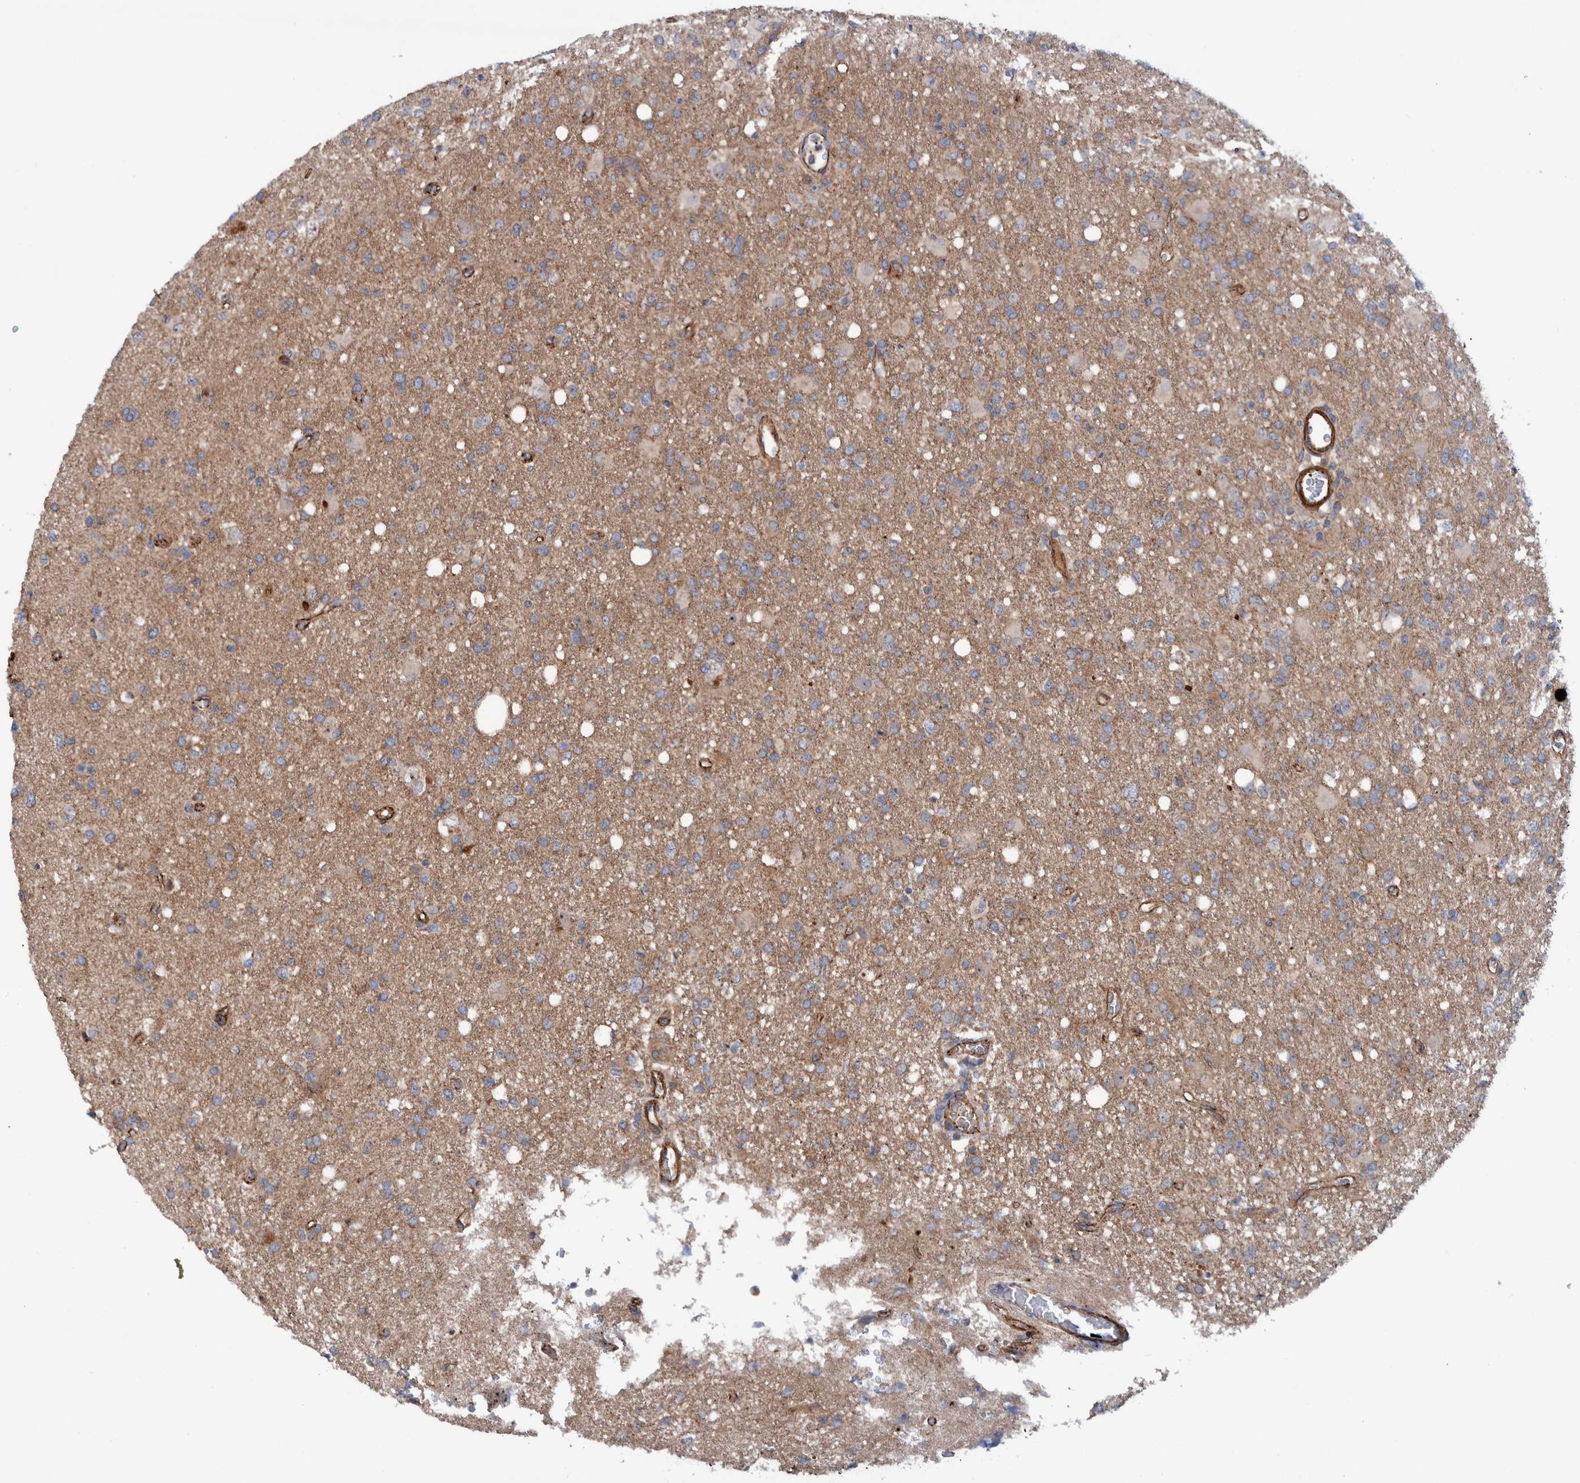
{"staining": {"intensity": "weak", "quantity": "<25%", "location": "cytoplasmic/membranous"}, "tissue": "glioma", "cell_type": "Tumor cells", "image_type": "cancer", "snomed": [{"axis": "morphology", "description": "Glioma, malignant, High grade"}, {"axis": "topography", "description": "Brain"}], "caption": "Micrograph shows no significant protein positivity in tumor cells of malignant glioma (high-grade).", "gene": "SLC25A10", "patient": {"sex": "female", "age": 57}}